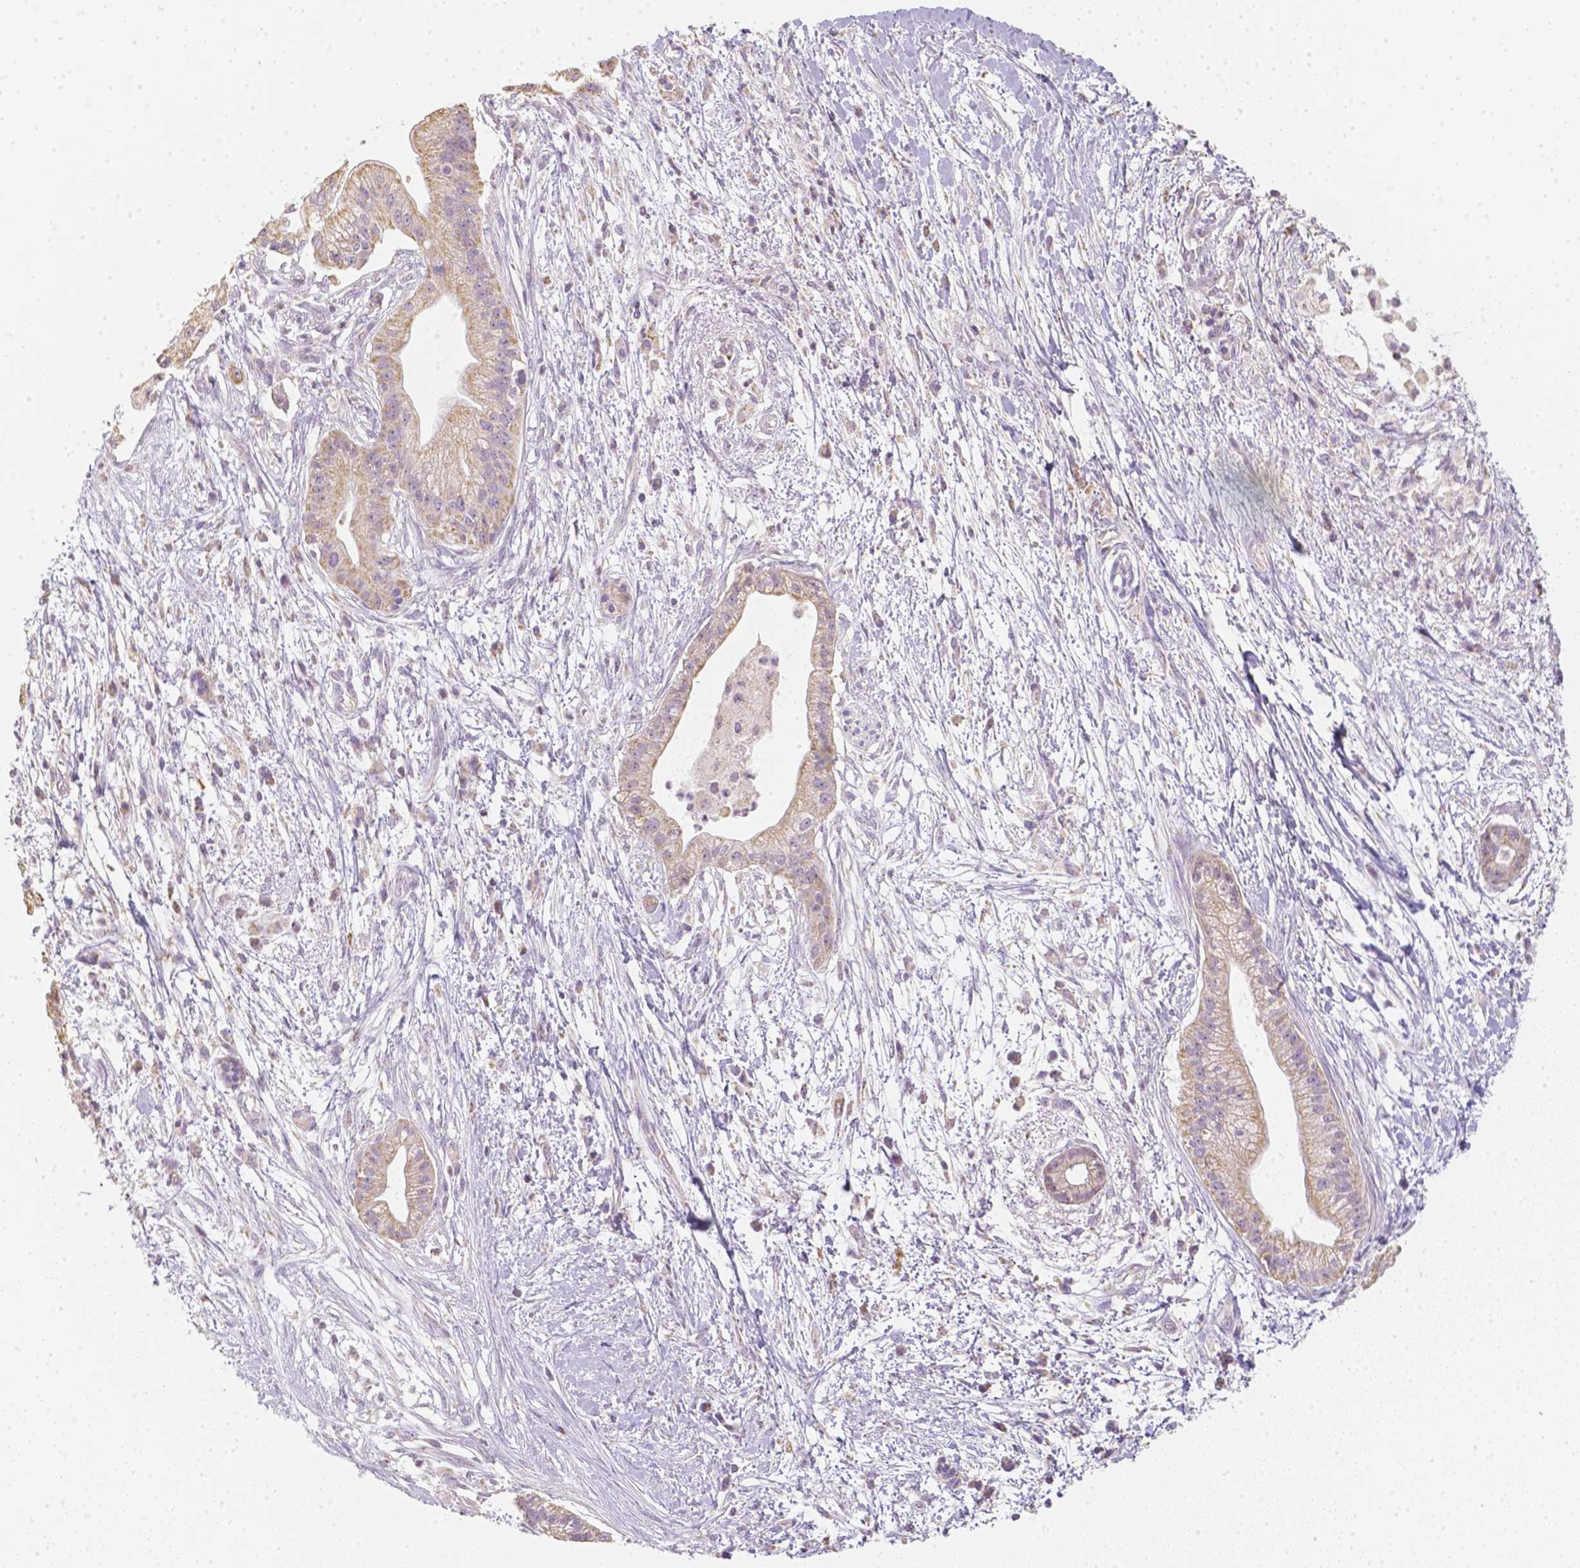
{"staining": {"intensity": "moderate", "quantity": ">75%", "location": "cytoplasmic/membranous"}, "tissue": "pancreatic cancer", "cell_type": "Tumor cells", "image_type": "cancer", "snomed": [{"axis": "morphology", "description": "Normal tissue, NOS"}, {"axis": "morphology", "description": "Adenocarcinoma, NOS"}, {"axis": "topography", "description": "Lymph node"}, {"axis": "topography", "description": "Pancreas"}], "caption": "This image shows pancreatic cancer (adenocarcinoma) stained with immunohistochemistry (IHC) to label a protein in brown. The cytoplasmic/membranous of tumor cells show moderate positivity for the protein. Nuclei are counter-stained blue.", "gene": "NVL", "patient": {"sex": "female", "age": 58}}